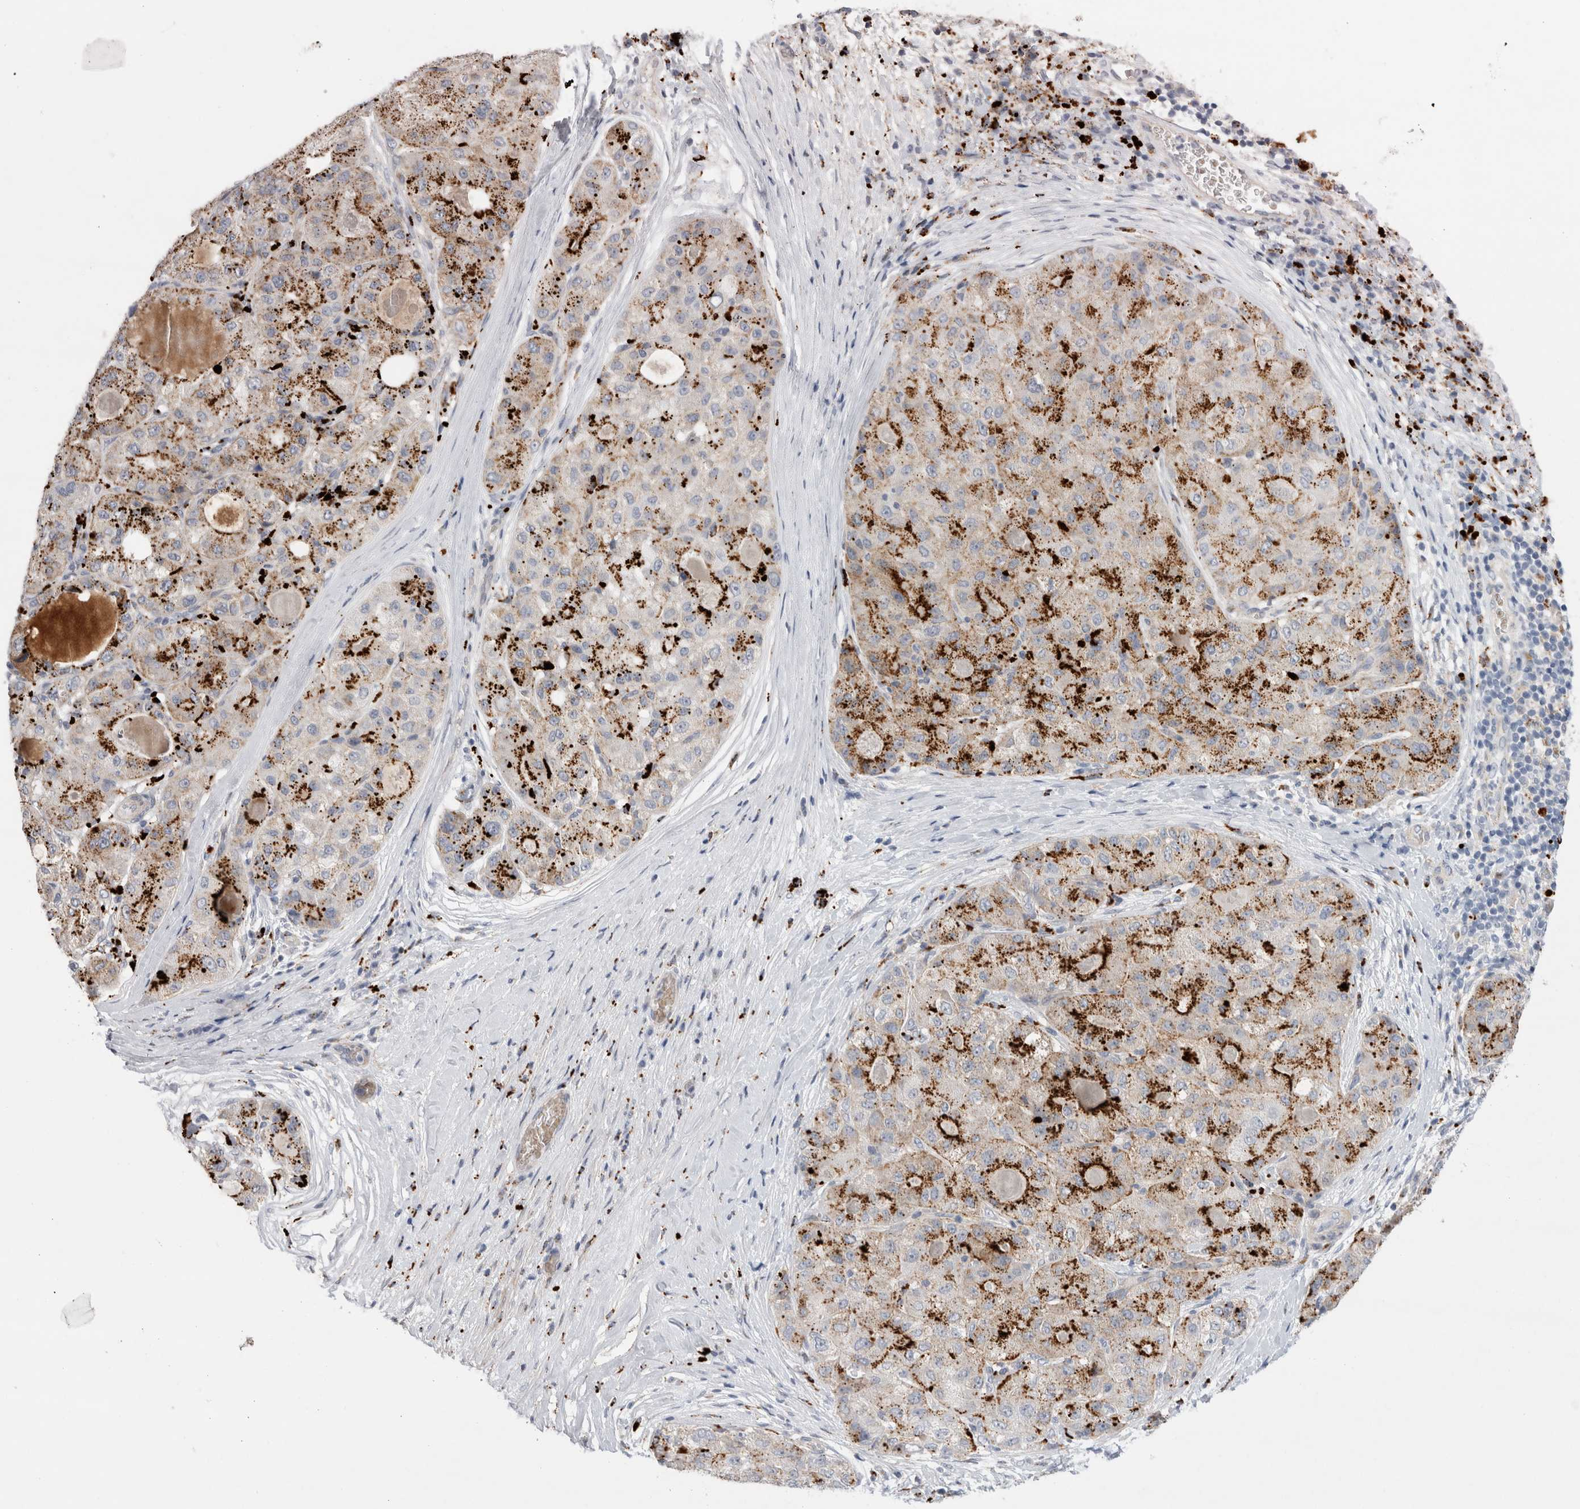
{"staining": {"intensity": "strong", "quantity": ">75%", "location": "cytoplasmic/membranous"}, "tissue": "liver cancer", "cell_type": "Tumor cells", "image_type": "cancer", "snomed": [{"axis": "morphology", "description": "Carcinoma, Hepatocellular, NOS"}, {"axis": "topography", "description": "Liver"}], "caption": "Immunohistochemical staining of human liver hepatocellular carcinoma shows high levels of strong cytoplasmic/membranous expression in approximately >75% of tumor cells.", "gene": "GAA", "patient": {"sex": "male", "age": 80}}